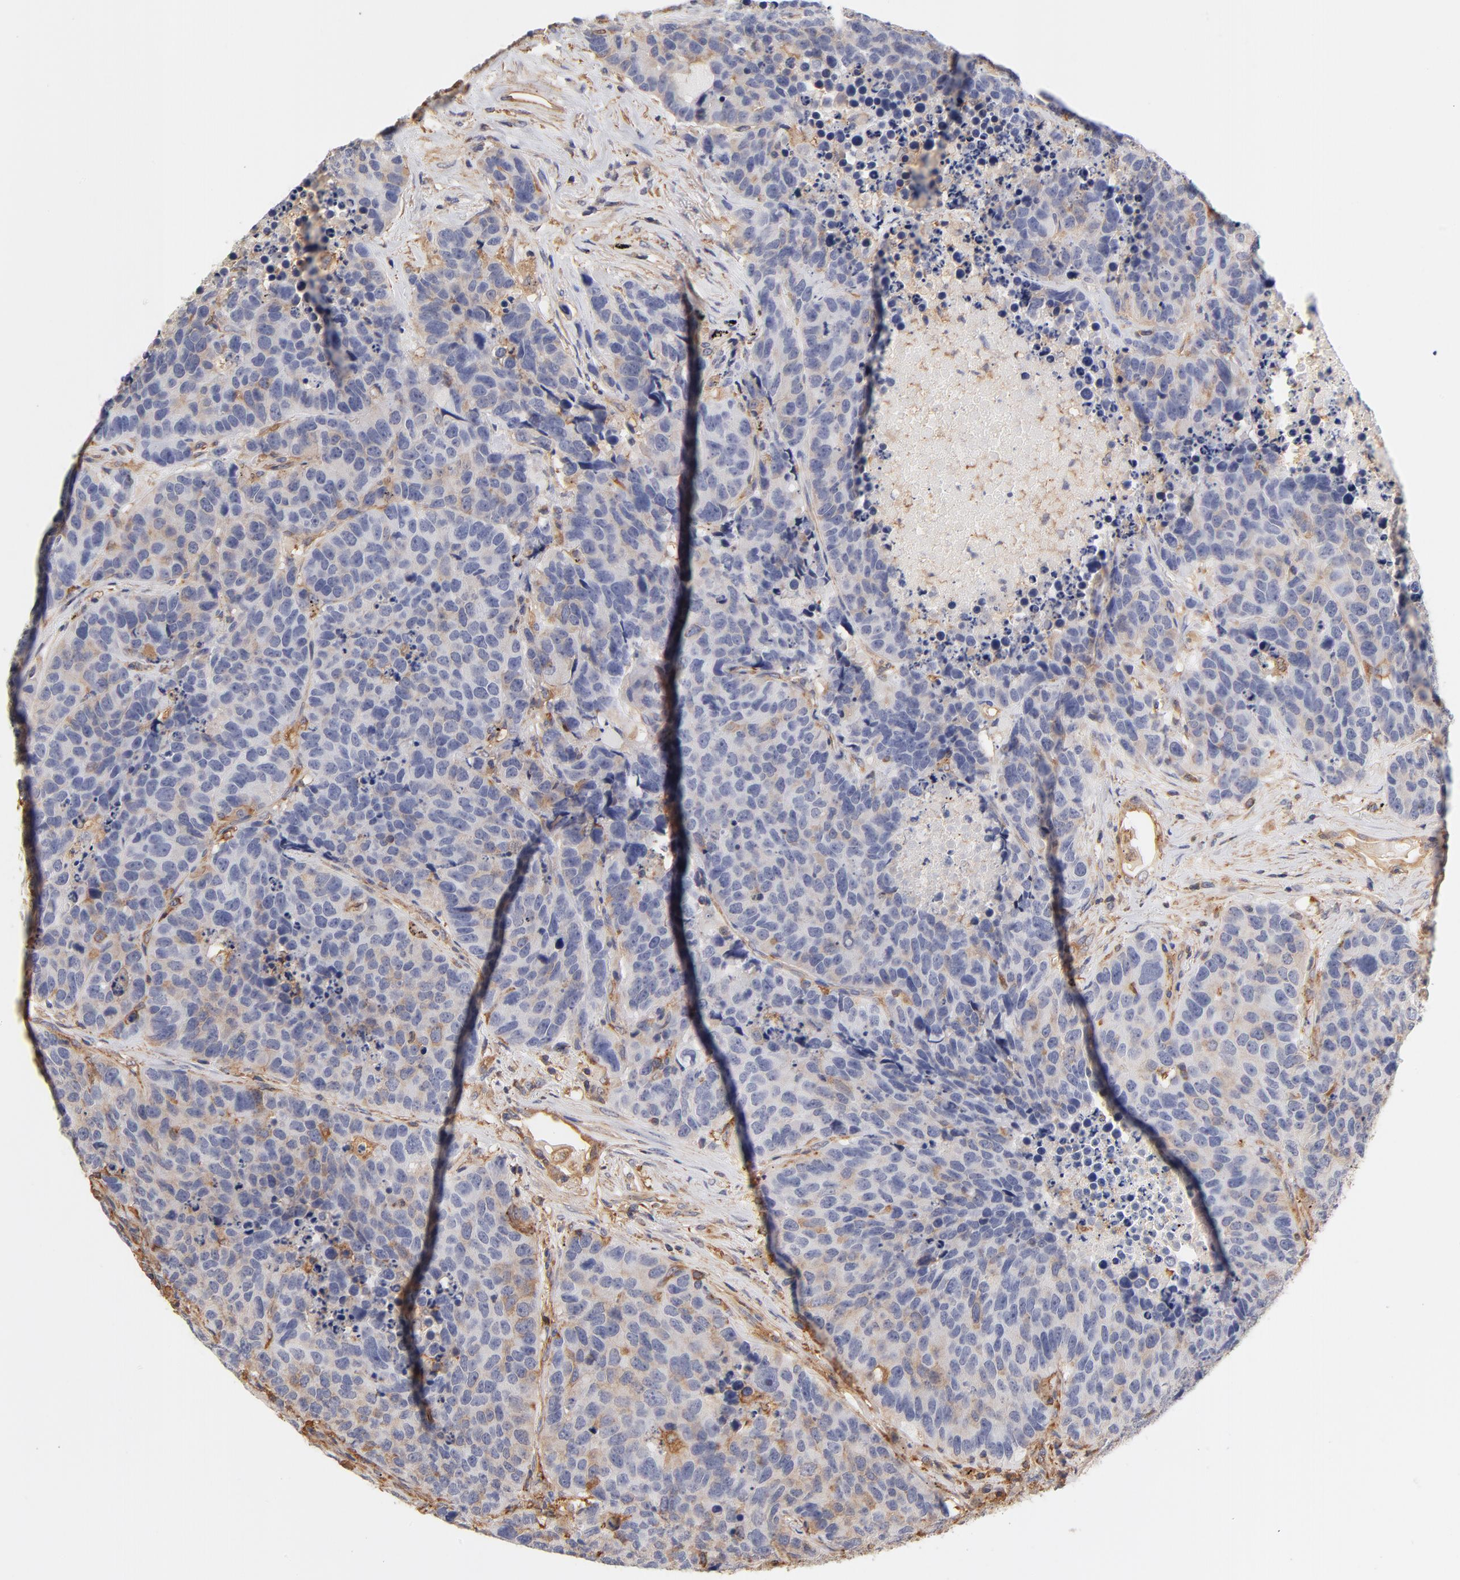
{"staining": {"intensity": "moderate", "quantity": "25%-75%", "location": "cytoplasmic/membranous"}, "tissue": "carcinoid", "cell_type": "Tumor cells", "image_type": "cancer", "snomed": [{"axis": "morphology", "description": "Carcinoid, malignant, NOS"}, {"axis": "topography", "description": "Lung"}], "caption": "A high-resolution image shows IHC staining of carcinoid, which shows moderate cytoplasmic/membranous expression in approximately 25%-75% of tumor cells.", "gene": "FCMR", "patient": {"sex": "male", "age": 60}}